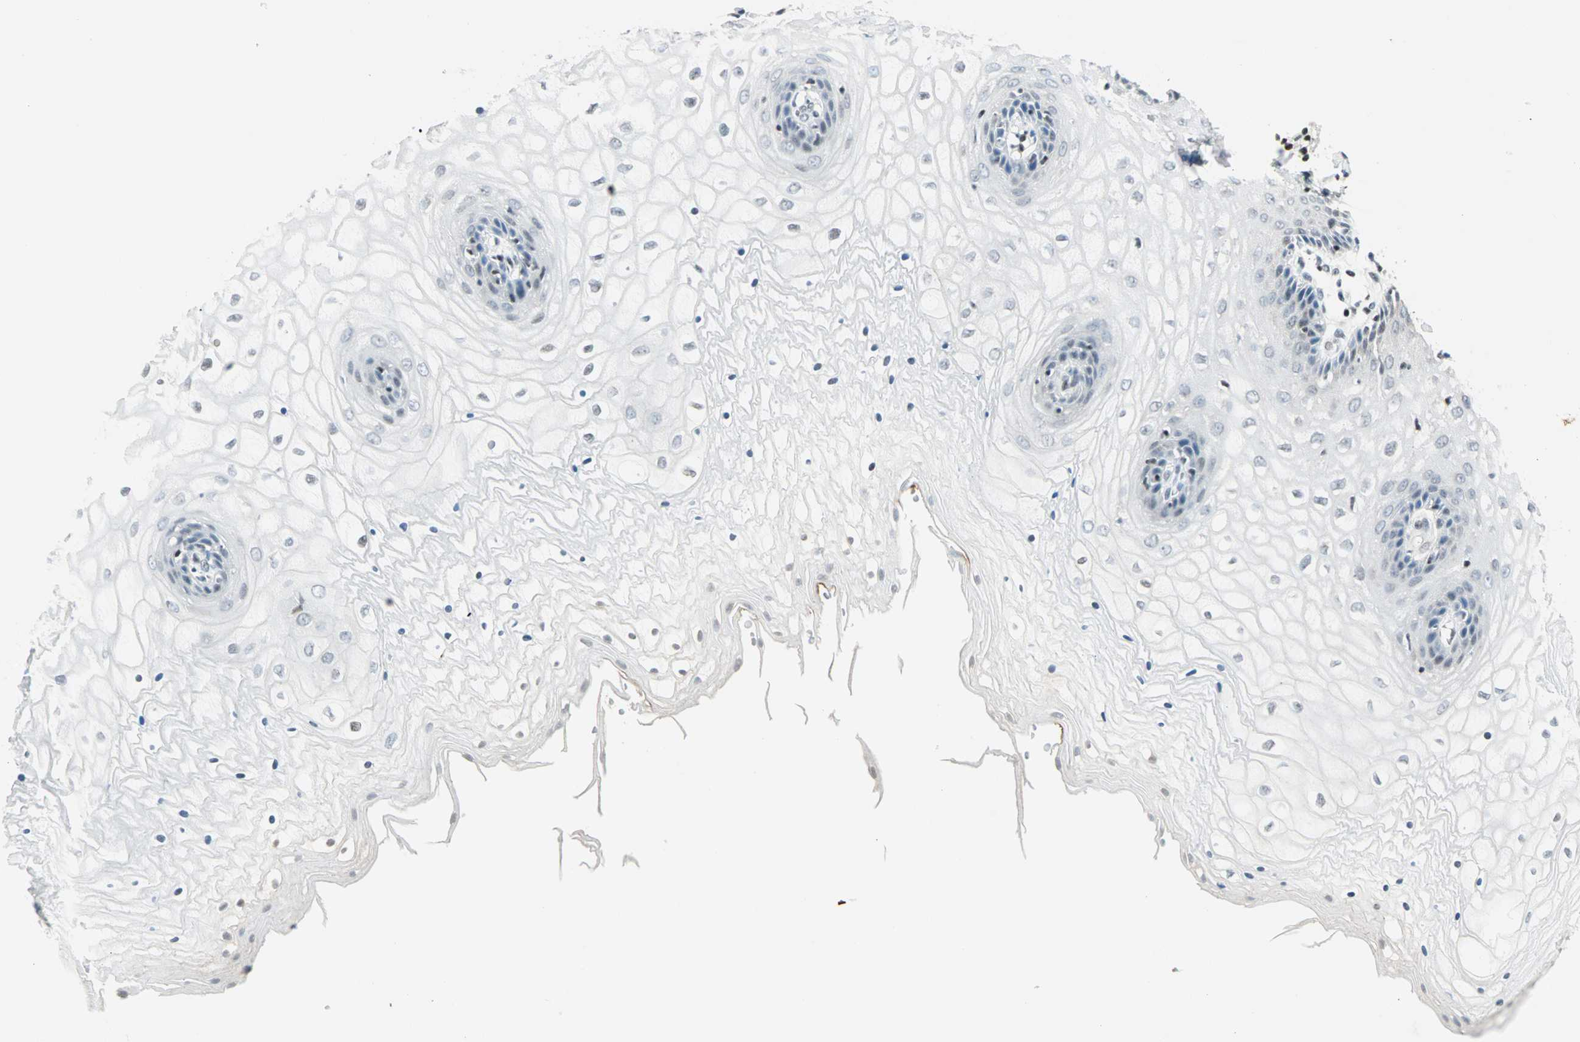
{"staining": {"intensity": "weak", "quantity": "25%-75%", "location": "nuclear"}, "tissue": "vagina", "cell_type": "Squamous epithelial cells", "image_type": "normal", "snomed": [{"axis": "morphology", "description": "Normal tissue, NOS"}, {"axis": "topography", "description": "Vagina"}], "caption": "Vagina stained for a protein (brown) displays weak nuclear positive expression in approximately 25%-75% of squamous epithelial cells.", "gene": "SIN3A", "patient": {"sex": "female", "age": 34}}